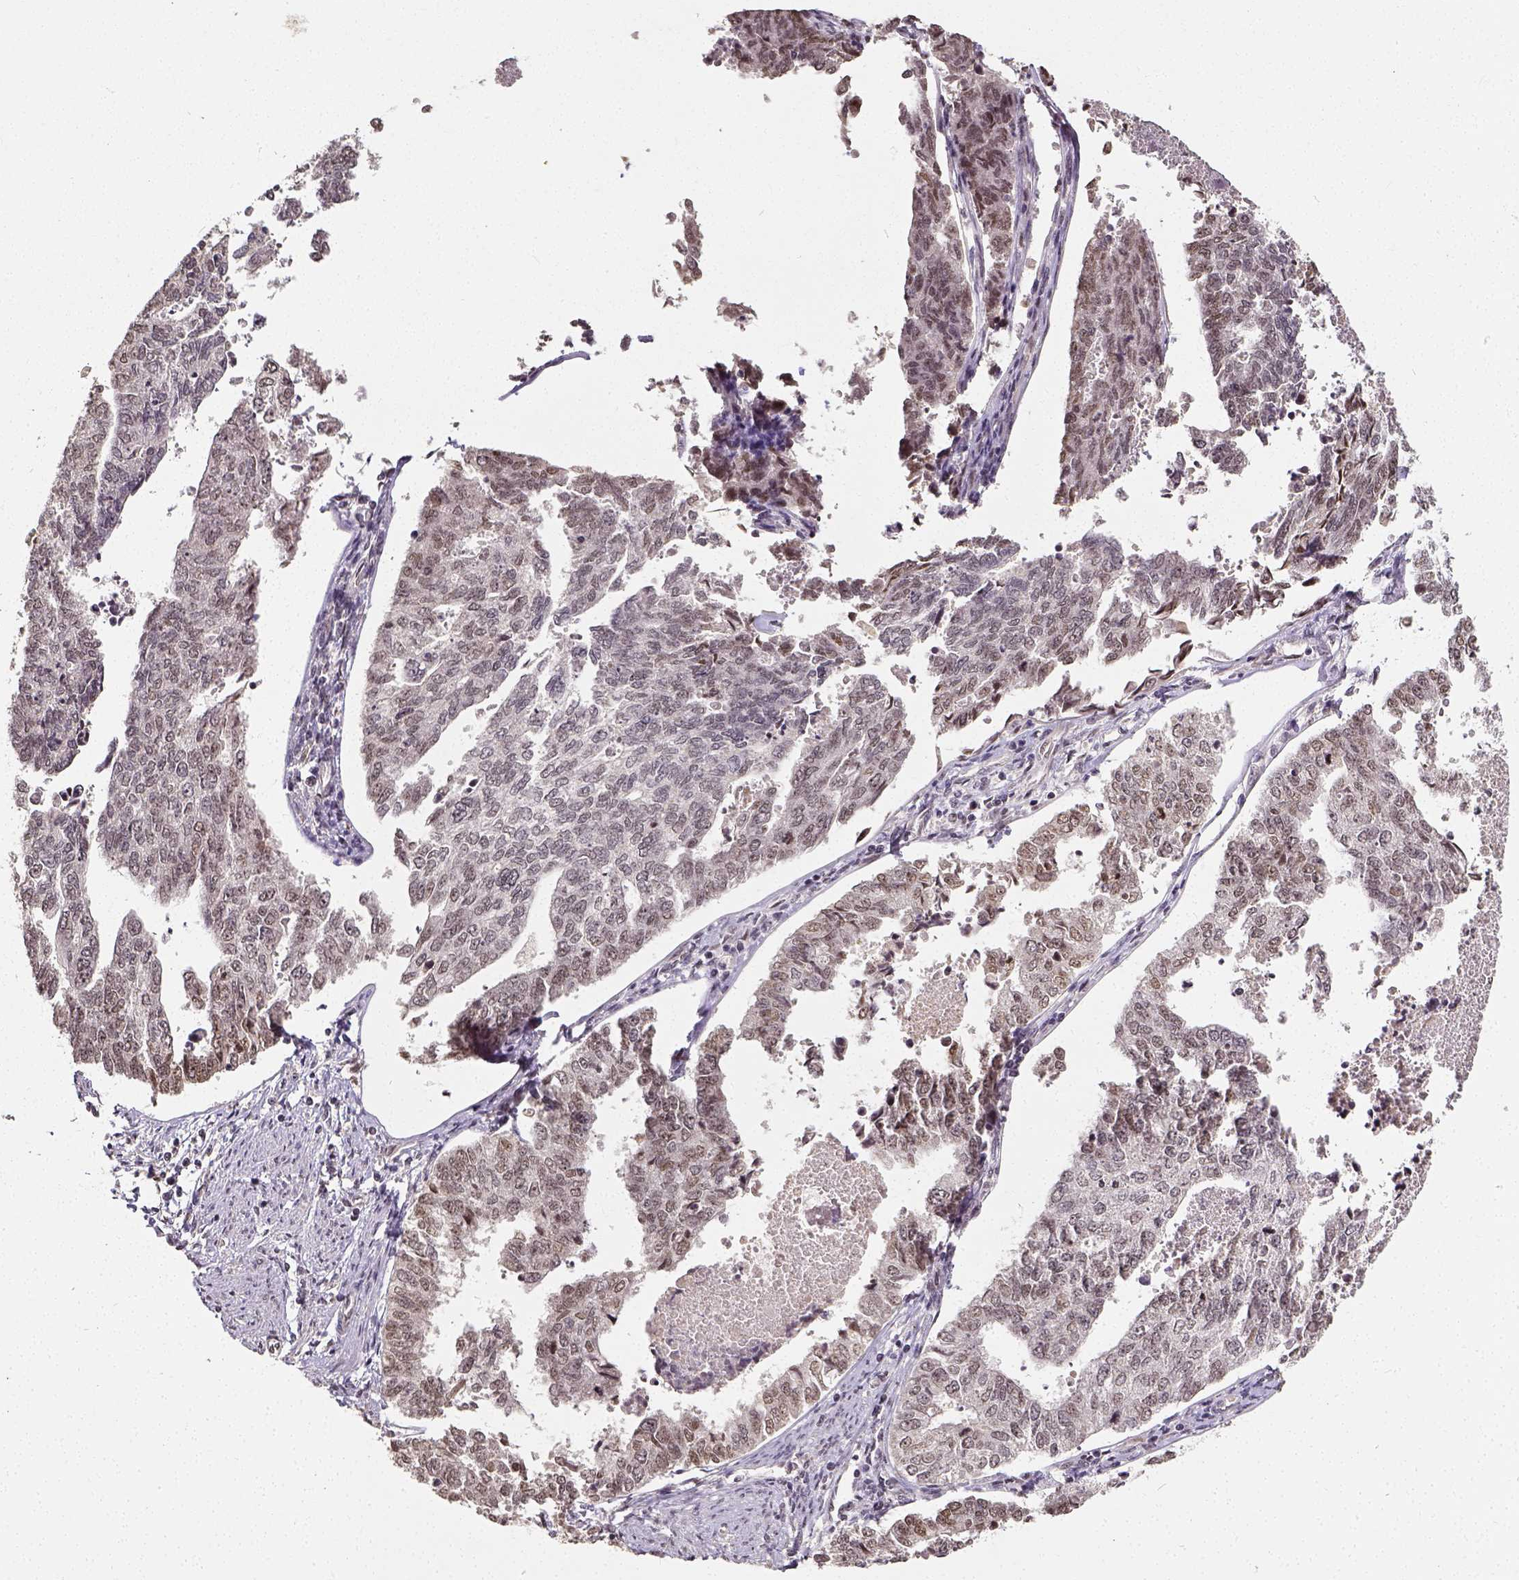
{"staining": {"intensity": "moderate", "quantity": "<25%", "location": "nuclear"}, "tissue": "endometrial cancer", "cell_type": "Tumor cells", "image_type": "cancer", "snomed": [{"axis": "morphology", "description": "Adenocarcinoma, NOS"}, {"axis": "topography", "description": "Endometrium"}], "caption": "Tumor cells exhibit low levels of moderate nuclear positivity in about <25% of cells in endometrial adenocarcinoma. The protein is shown in brown color, while the nuclei are stained blue.", "gene": "ATRX", "patient": {"sex": "female", "age": 73}}